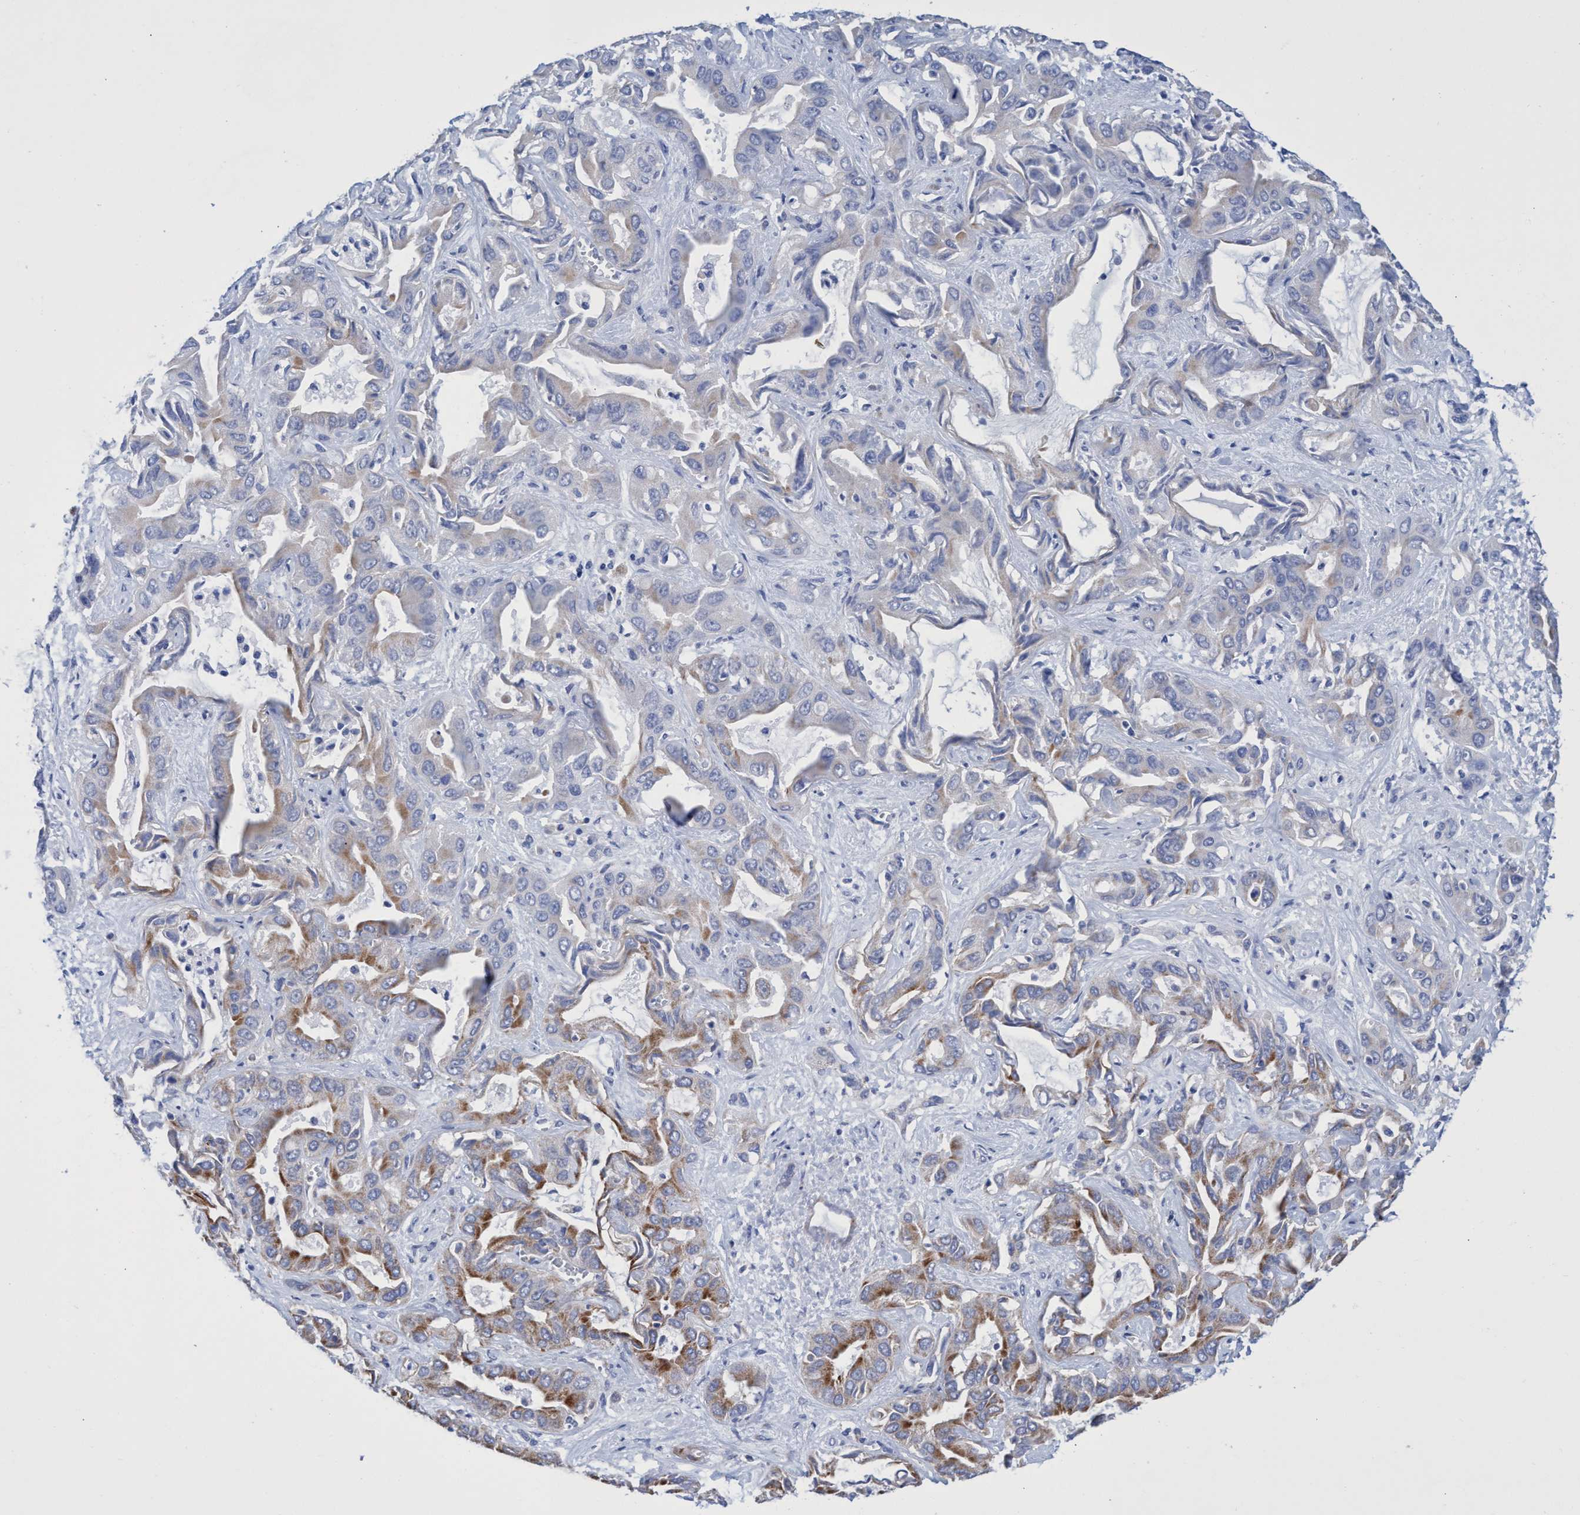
{"staining": {"intensity": "moderate", "quantity": "<25%", "location": "cytoplasmic/membranous"}, "tissue": "liver cancer", "cell_type": "Tumor cells", "image_type": "cancer", "snomed": [{"axis": "morphology", "description": "Cholangiocarcinoma"}, {"axis": "topography", "description": "Liver"}], "caption": "Approximately <25% of tumor cells in liver cholangiocarcinoma show moderate cytoplasmic/membranous protein staining as visualized by brown immunohistochemical staining.", "gene": "ZNF750", "patient": {"sex": "female", "age": 52}}